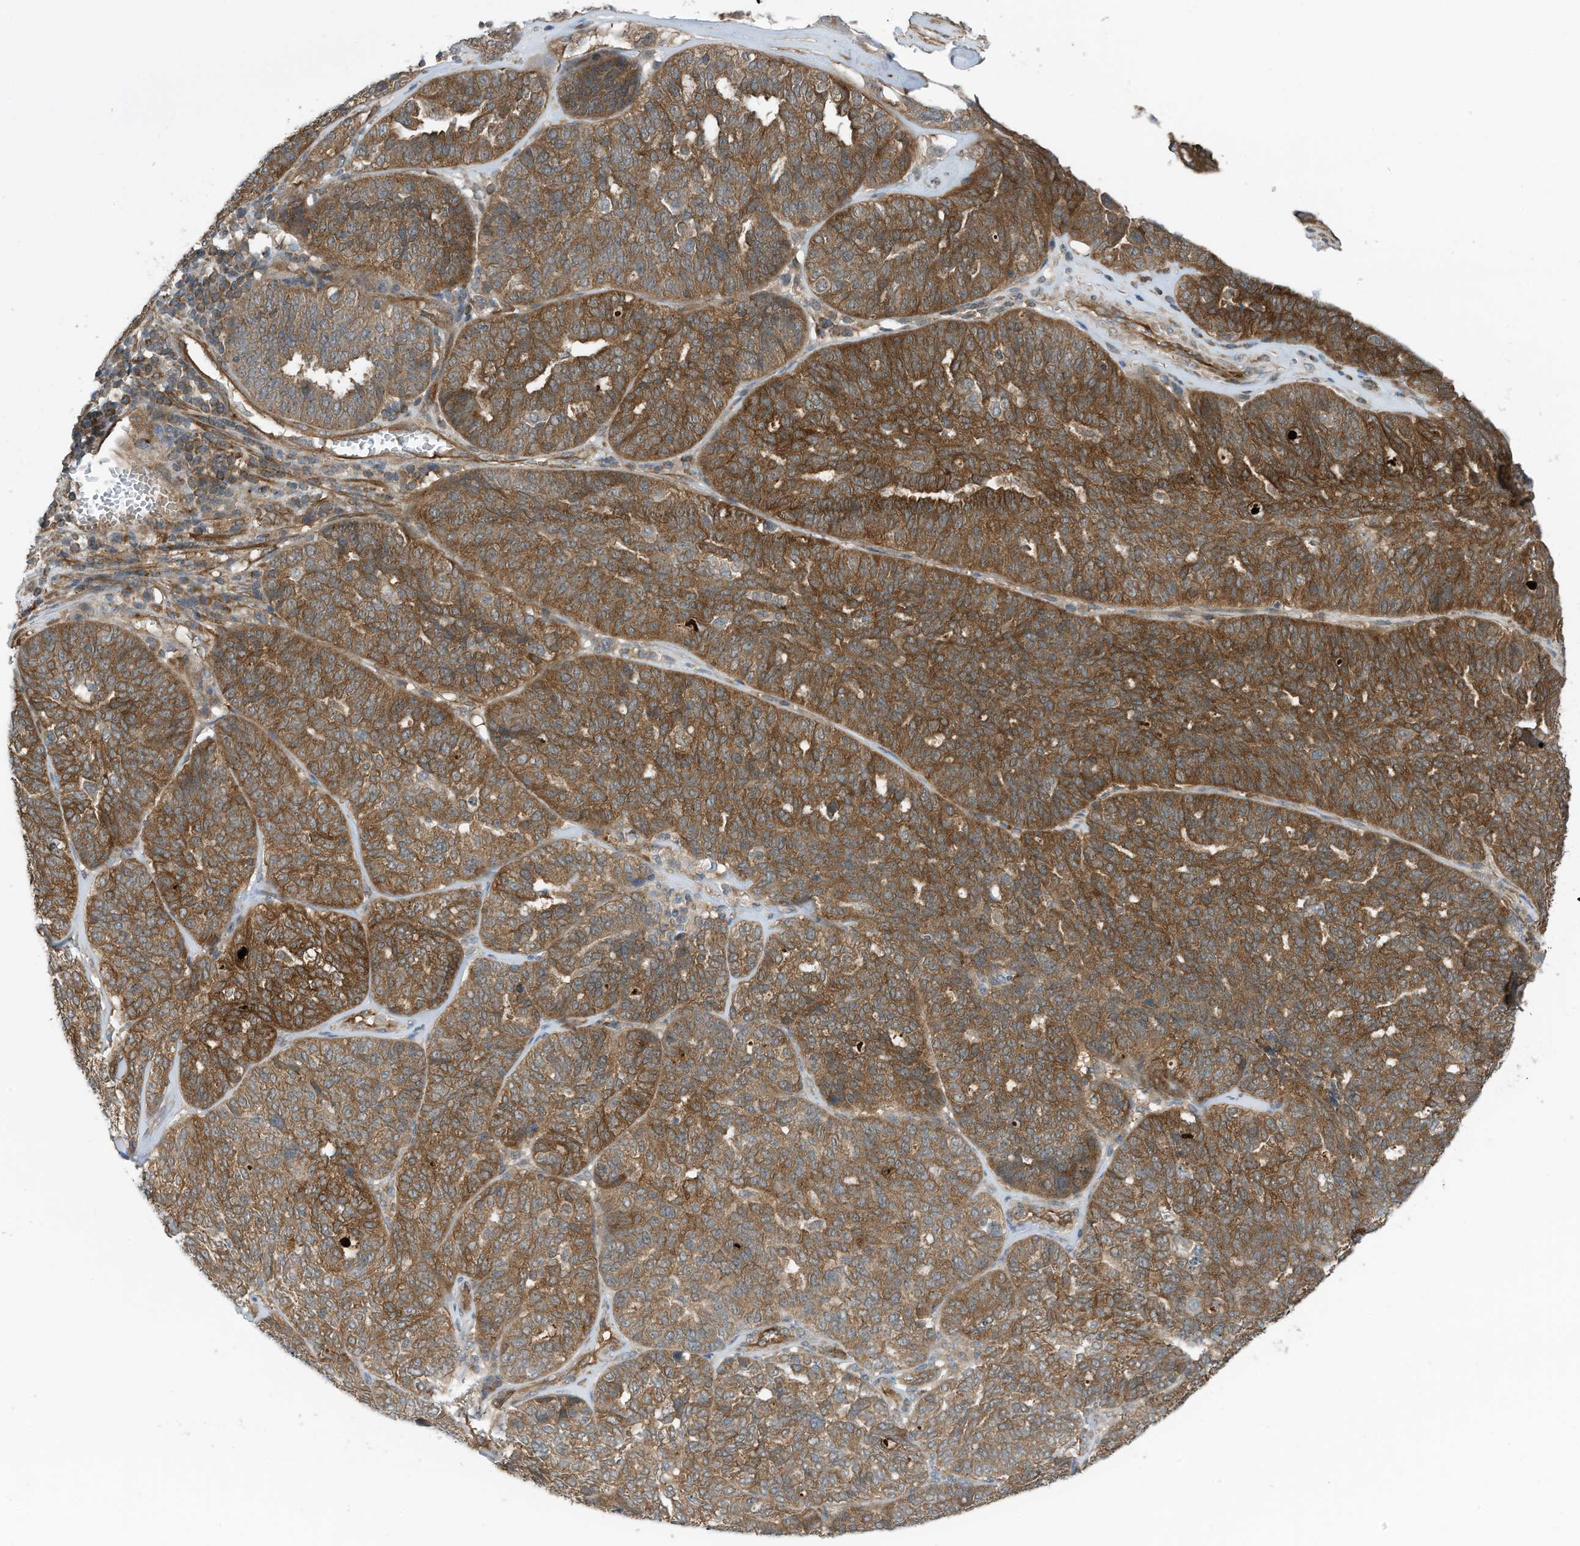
{"staining": {"intensity": "strong", "quantity": ">75%", "location": "cytoplasmic/membranous"}, "tissue": "ovarian cancer", "cell_type": "Tumor cells", "image_type": "cancer", "snomed": [{"axis": "morphology", "description": "Cystadenocarcinoma, serous, NOS"}, {"axis": "topography", "description": "Ovary"}], "caption": "IHC of human ovarian cancer (serous cystadenocarcinoma) exhibits high levels of strong cytoplasmic/membranous expression in approximately >75% of tumor cells.", "gene": "REPS1", "patient": {"sex": "female", "age": 59}}